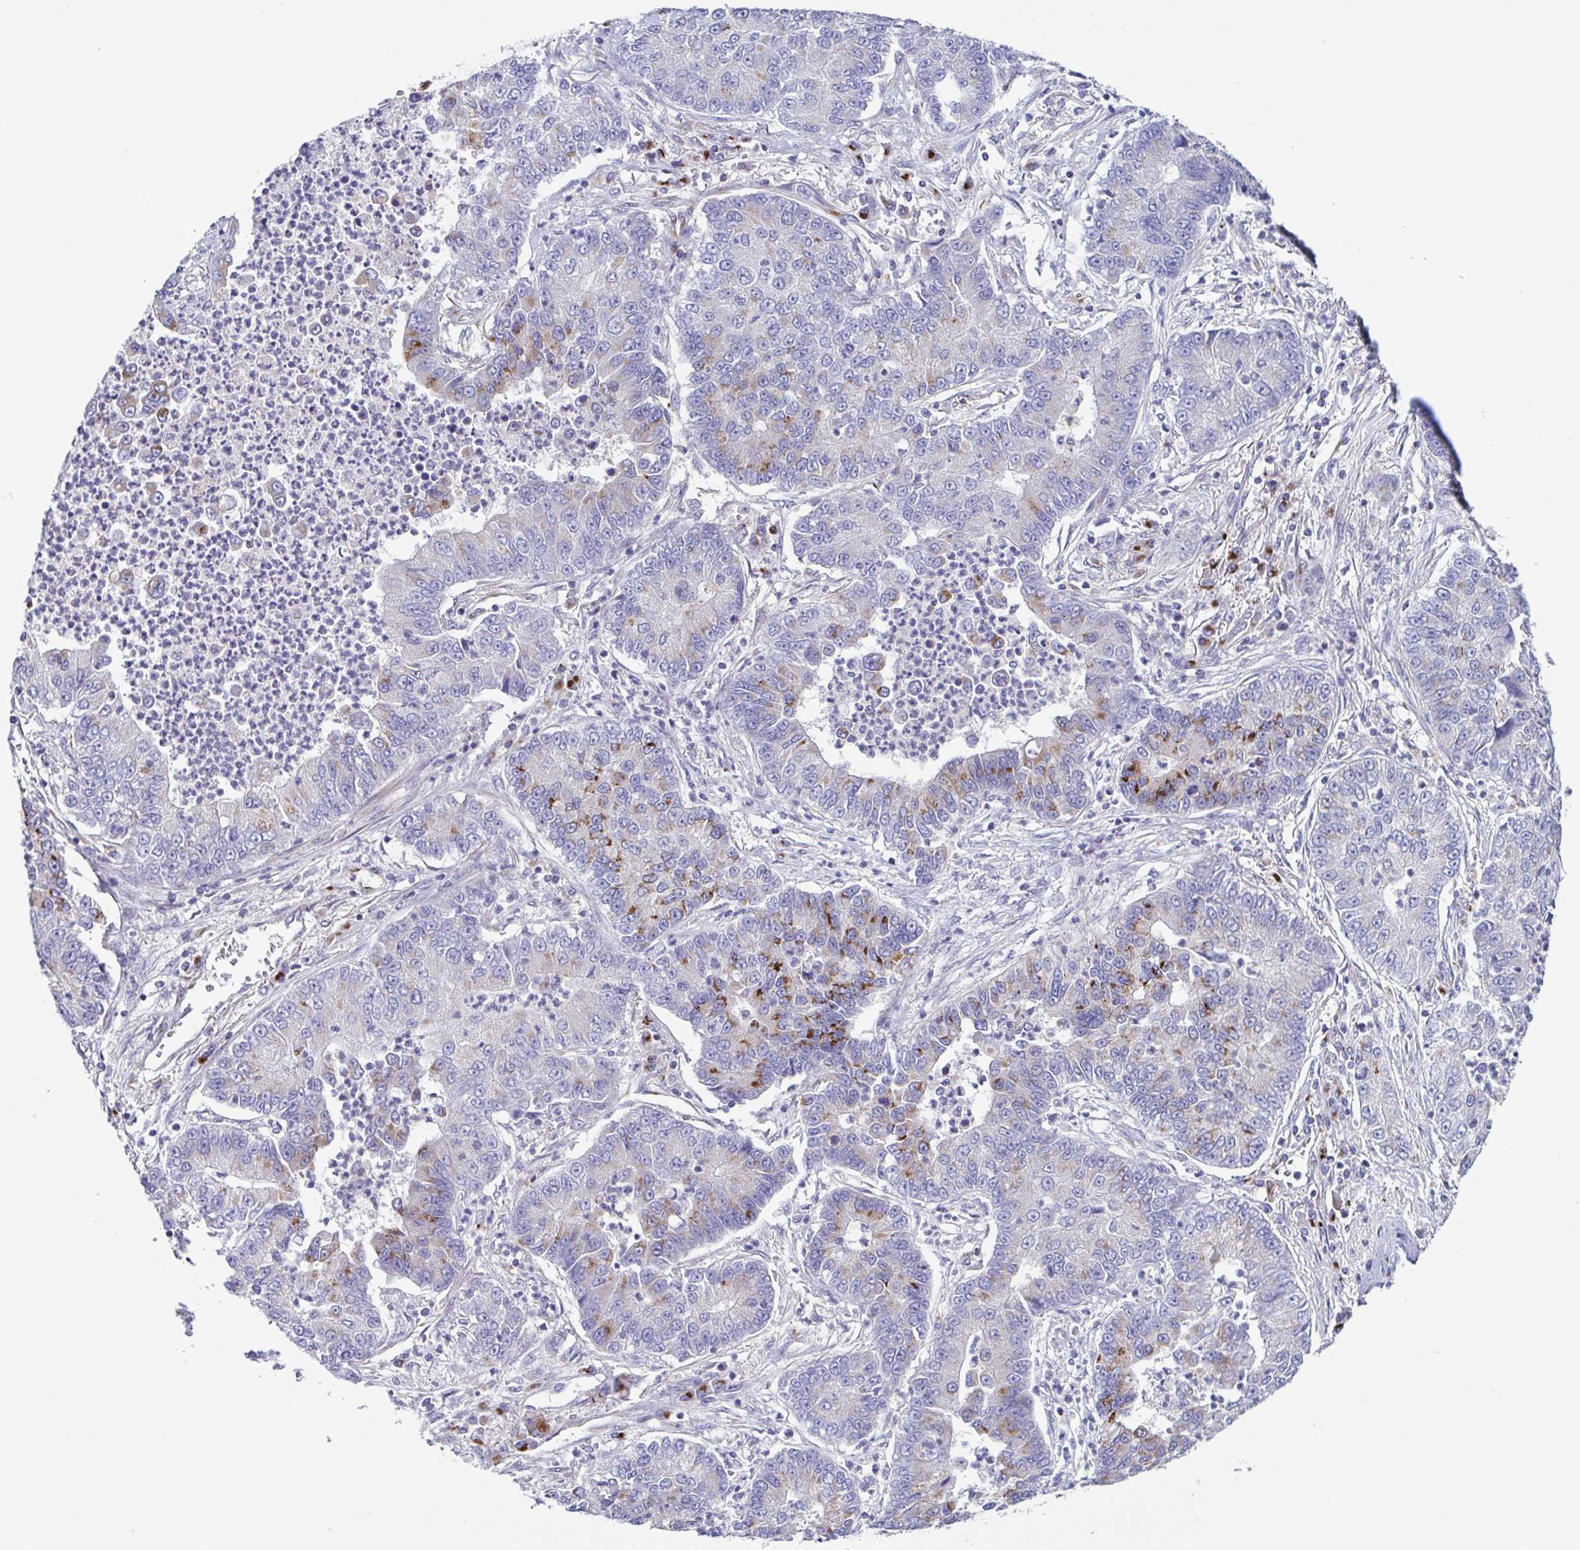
{"staining": {"intensity": "moderate", "quantity": "<25%", "location": "cytoplasmic/membranous"}, "tissue": "lung cancer", "cell_type": "Tumor cells", "image_type": "cancer", "snomed": [{"axis": "morphology", "description": "Adenocarcinoma, NOS"}, {"axis": "topography", "description": "Lung"}], "caption": "The image shows a brown stain indicating the presence of a protein in the cytoplasmic/membranous of tumor cells in lung adenocarcinoma.", "gene": "COL17A1", "patient": {"sex": "female", "age": 57}}